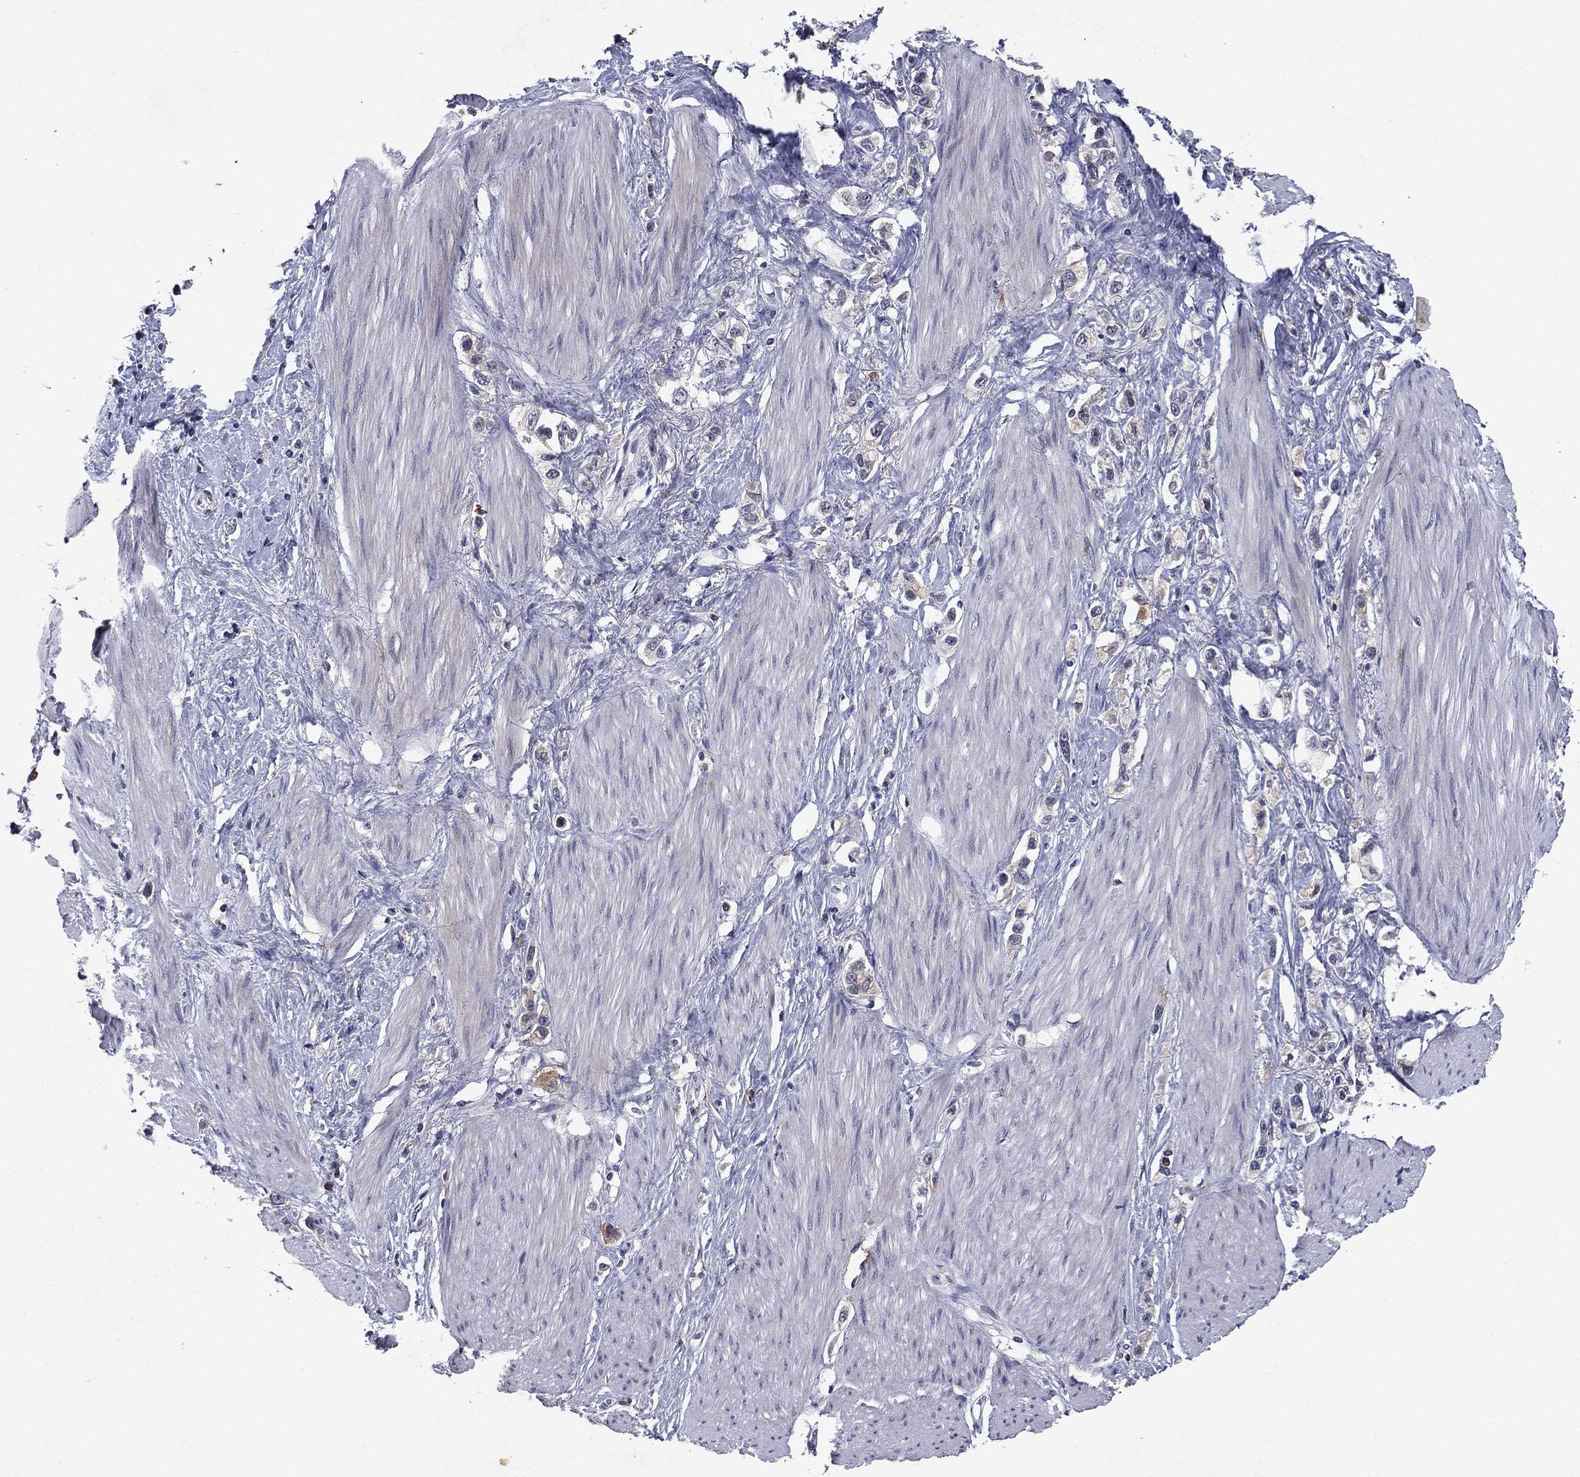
{"staining": {"intensity": "negative", "quantity": "none", "location": "none"}, "tissue": "stomach cancer", "cell_type": "Tumor cells", "image_type": "cancer", "snomed": [{"axis": "morphology", "description": "Normal tissue, NOS"}, {"axis": "morphology", "description": "Adenocarcinoma, NOS"}, {"axis": "morphology", "description": "Adenocarcinoma, High grade"}, {"axis": "topography", "description": "Stomach, upper"}, {"axis": "topography", "description": "Stomach"}], "caption": "IHC image of human stomach cancer (adenocarcinoma (high-grade)) stained for a protein (brown), which displays no staining in tumor cells. Nuclei are stained in blue.", "gene": "ECM1", "patient": {"sex": "female", "age": 65}}